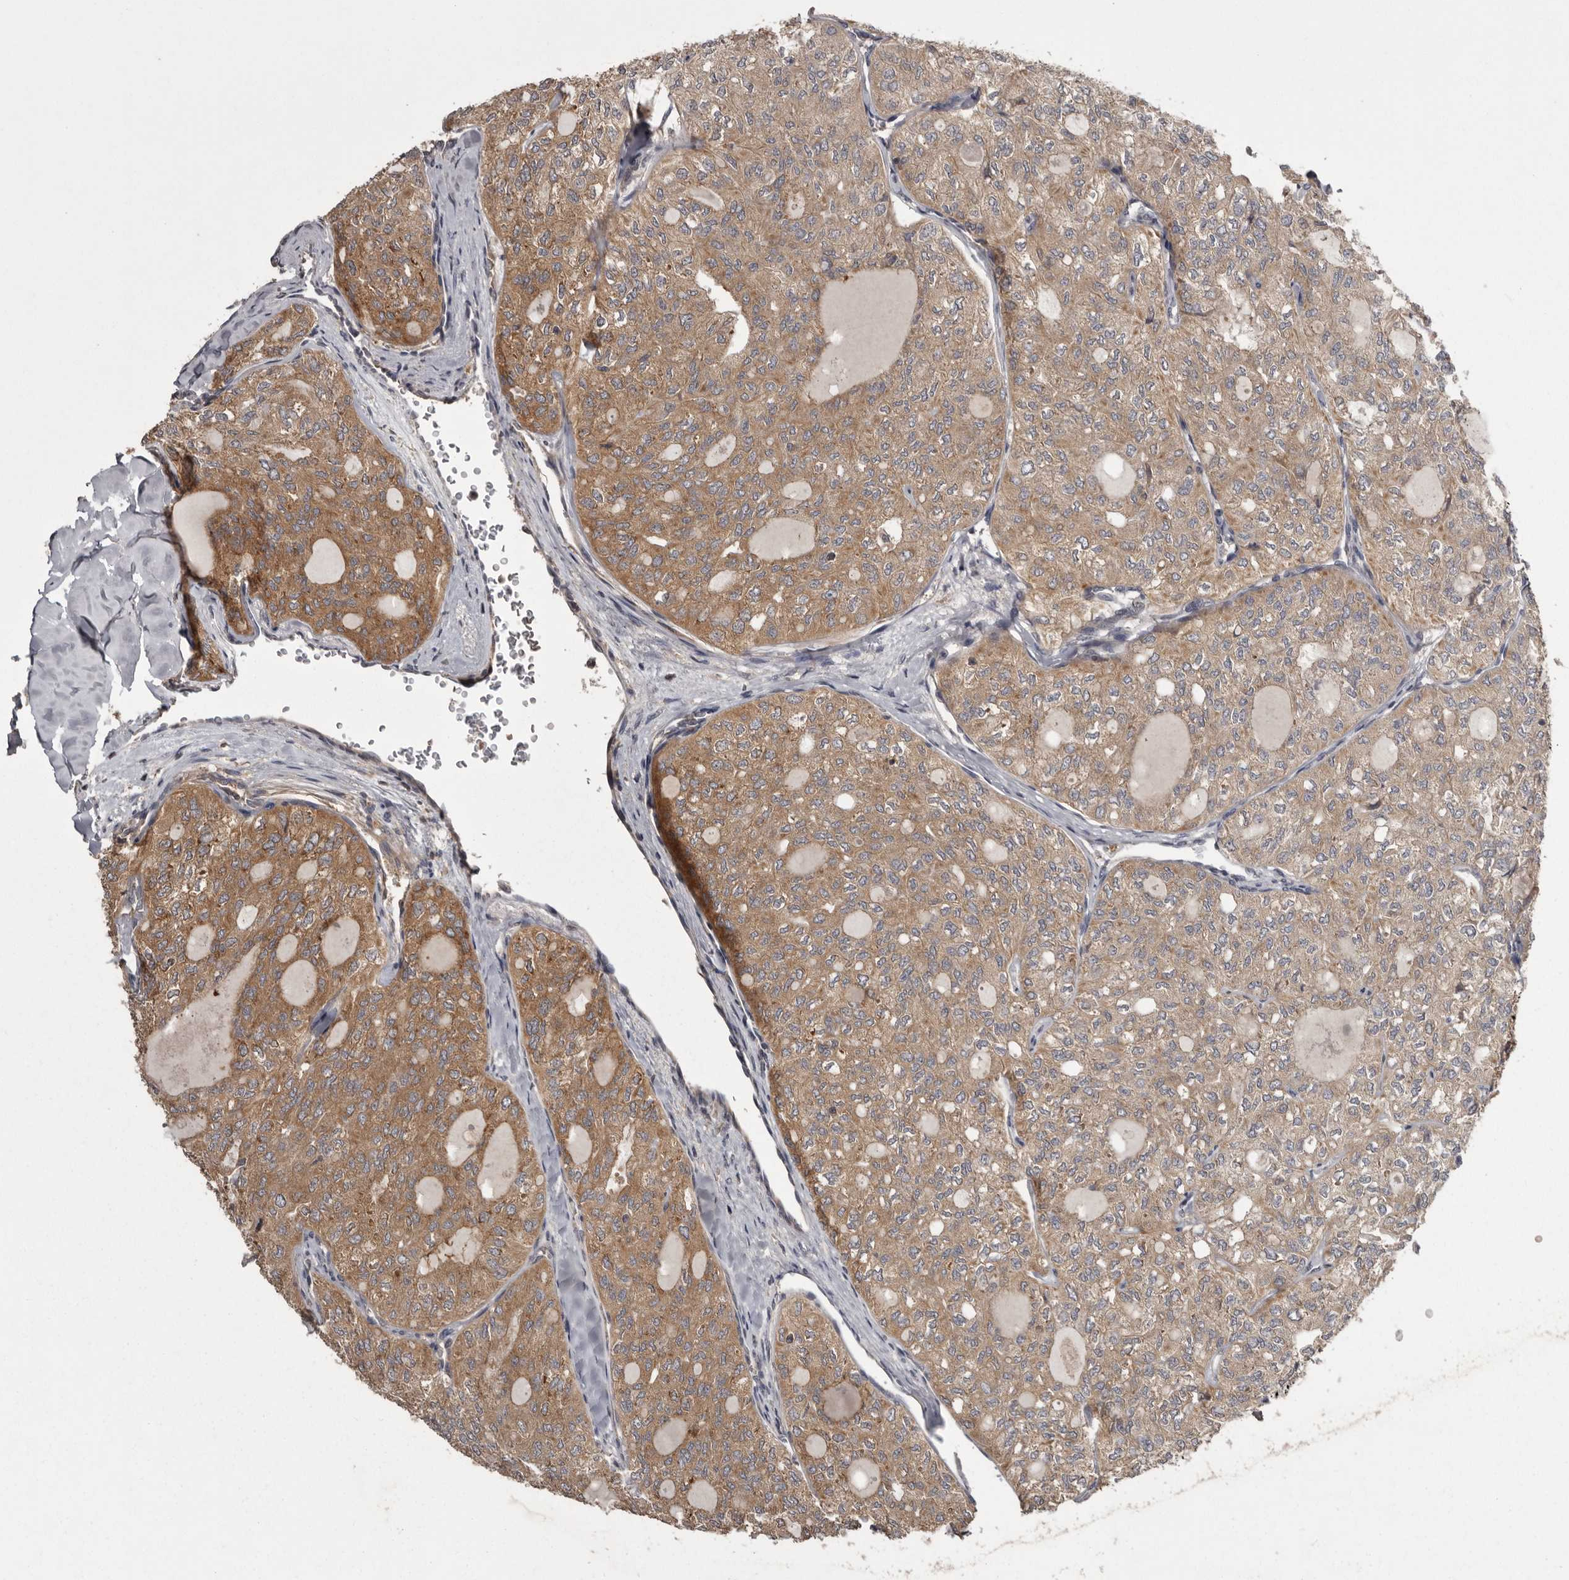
{"staining": {"intensity": "moderate", "quantity": ">75%", "location": "cytoplasmic/membranous"}, "tissue": "thyroid cancer", "cell_type": "Tumor cells", "image_type": "cancer", "snomed": [{"axis": "morphology", "description": "Follicular adenoma carcinoma, NOS"}, {"axis": "topography", "description": "Thyroid gland"}], "caption": "Brown immunohistochemical staining in follicular adenoma carcinoma (thyroid) displays moderate cytoplasmic/membranous positivity in about >75% of tumor cells.", "gene": "DARS1", "patient": {"sex": "male", "age": 75}}